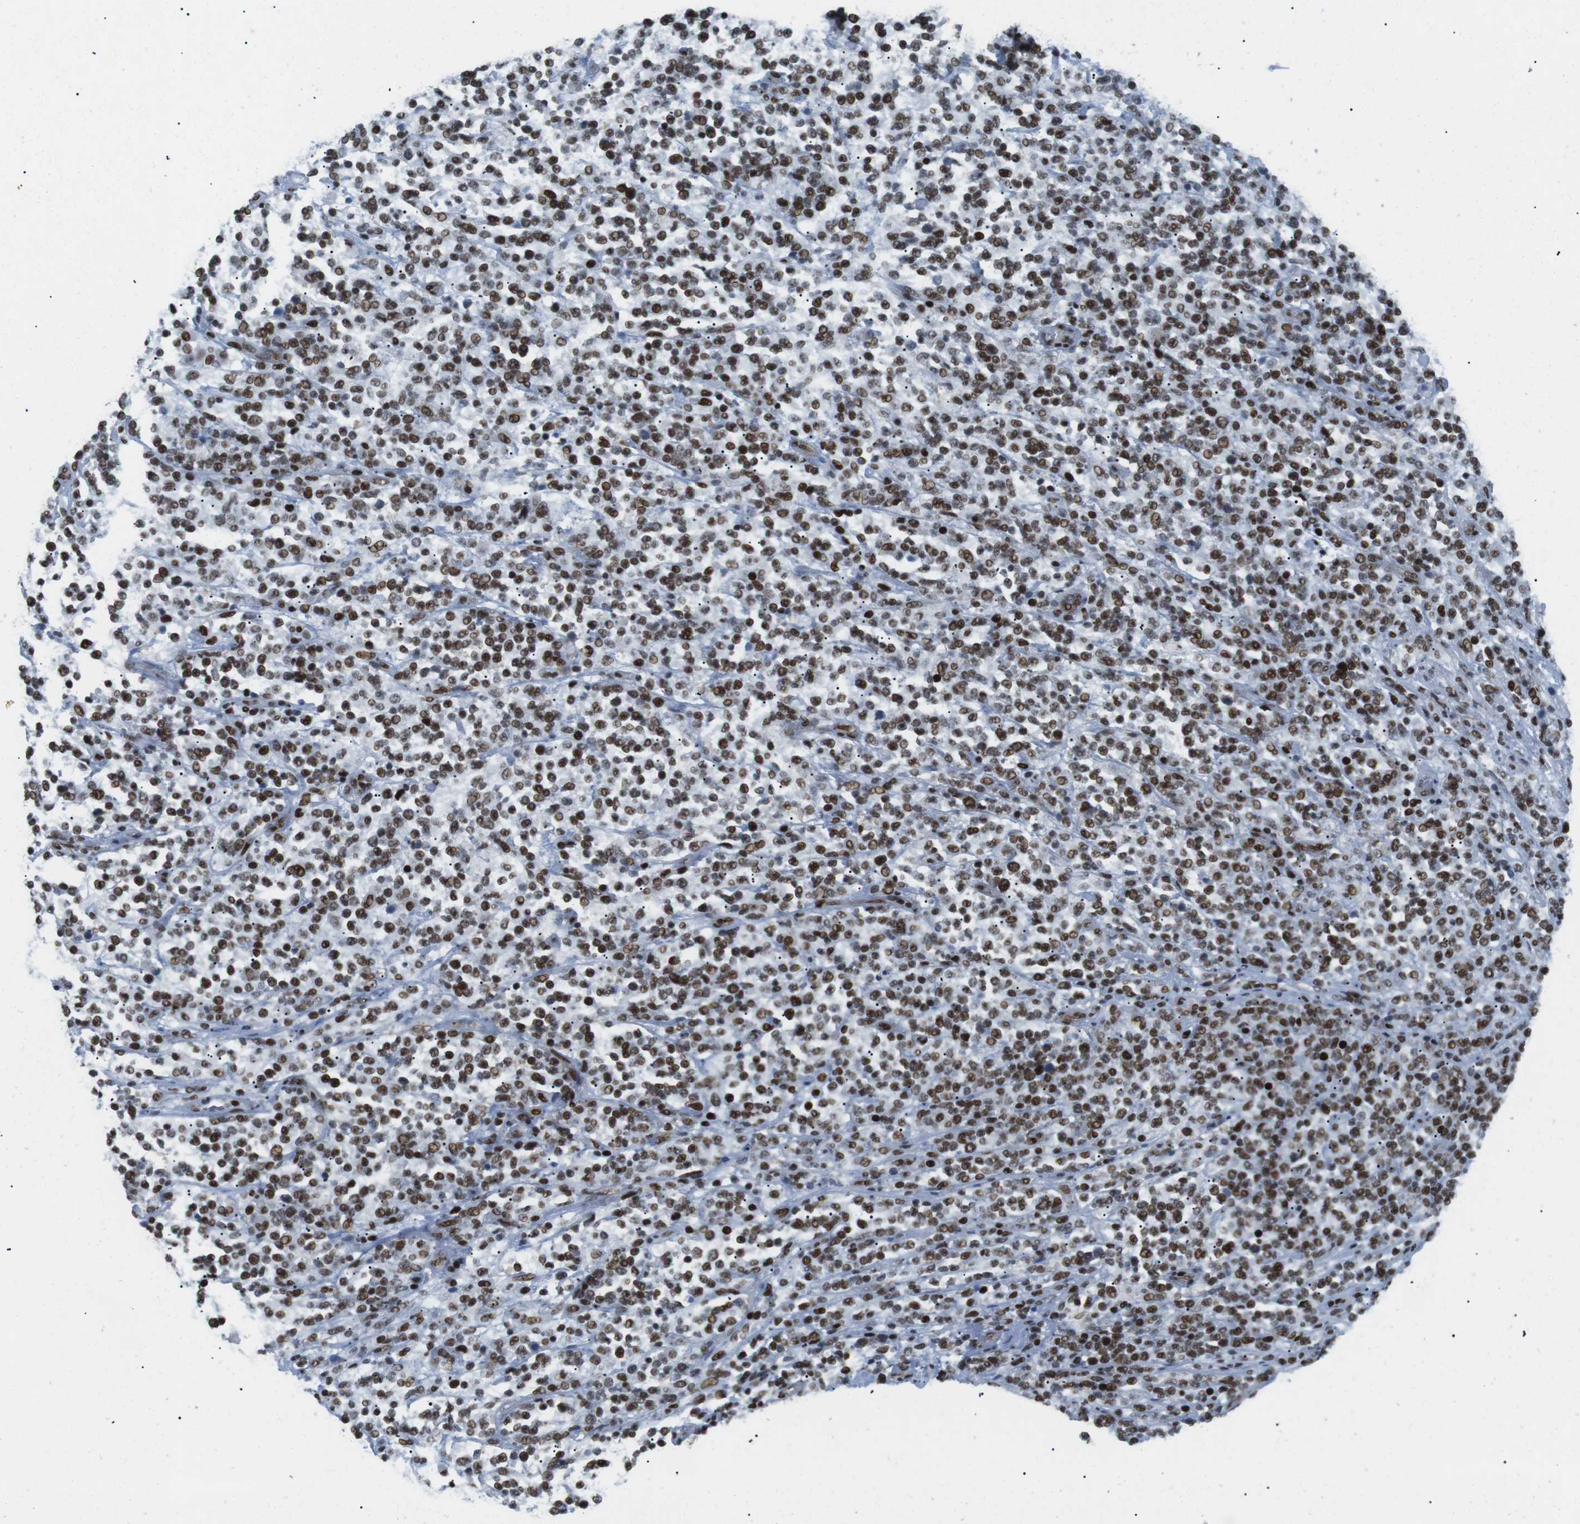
{"staining": {"intensity": "strong", "quantity": ">75%", "location": "nuclear"}, "tissue": "lymphoma", "cell_type": "Tumor cells", "image_type": "cancer", "snomed": [{"axis": "morphology", "description": "Malignant lymphoma, non-Hodgkin's type, High grade"}, {"axis": "topography", "description": "Soft tissue"}], "caption": "Human malignant lymphoma, non-Hodgkin's type (high-grade) stained with a brown dye displays strong nuclear positive positivity in about >75% of tumor cells.", "gene": "ARID1A", "patient": {"sex": "male", "age": 18}}